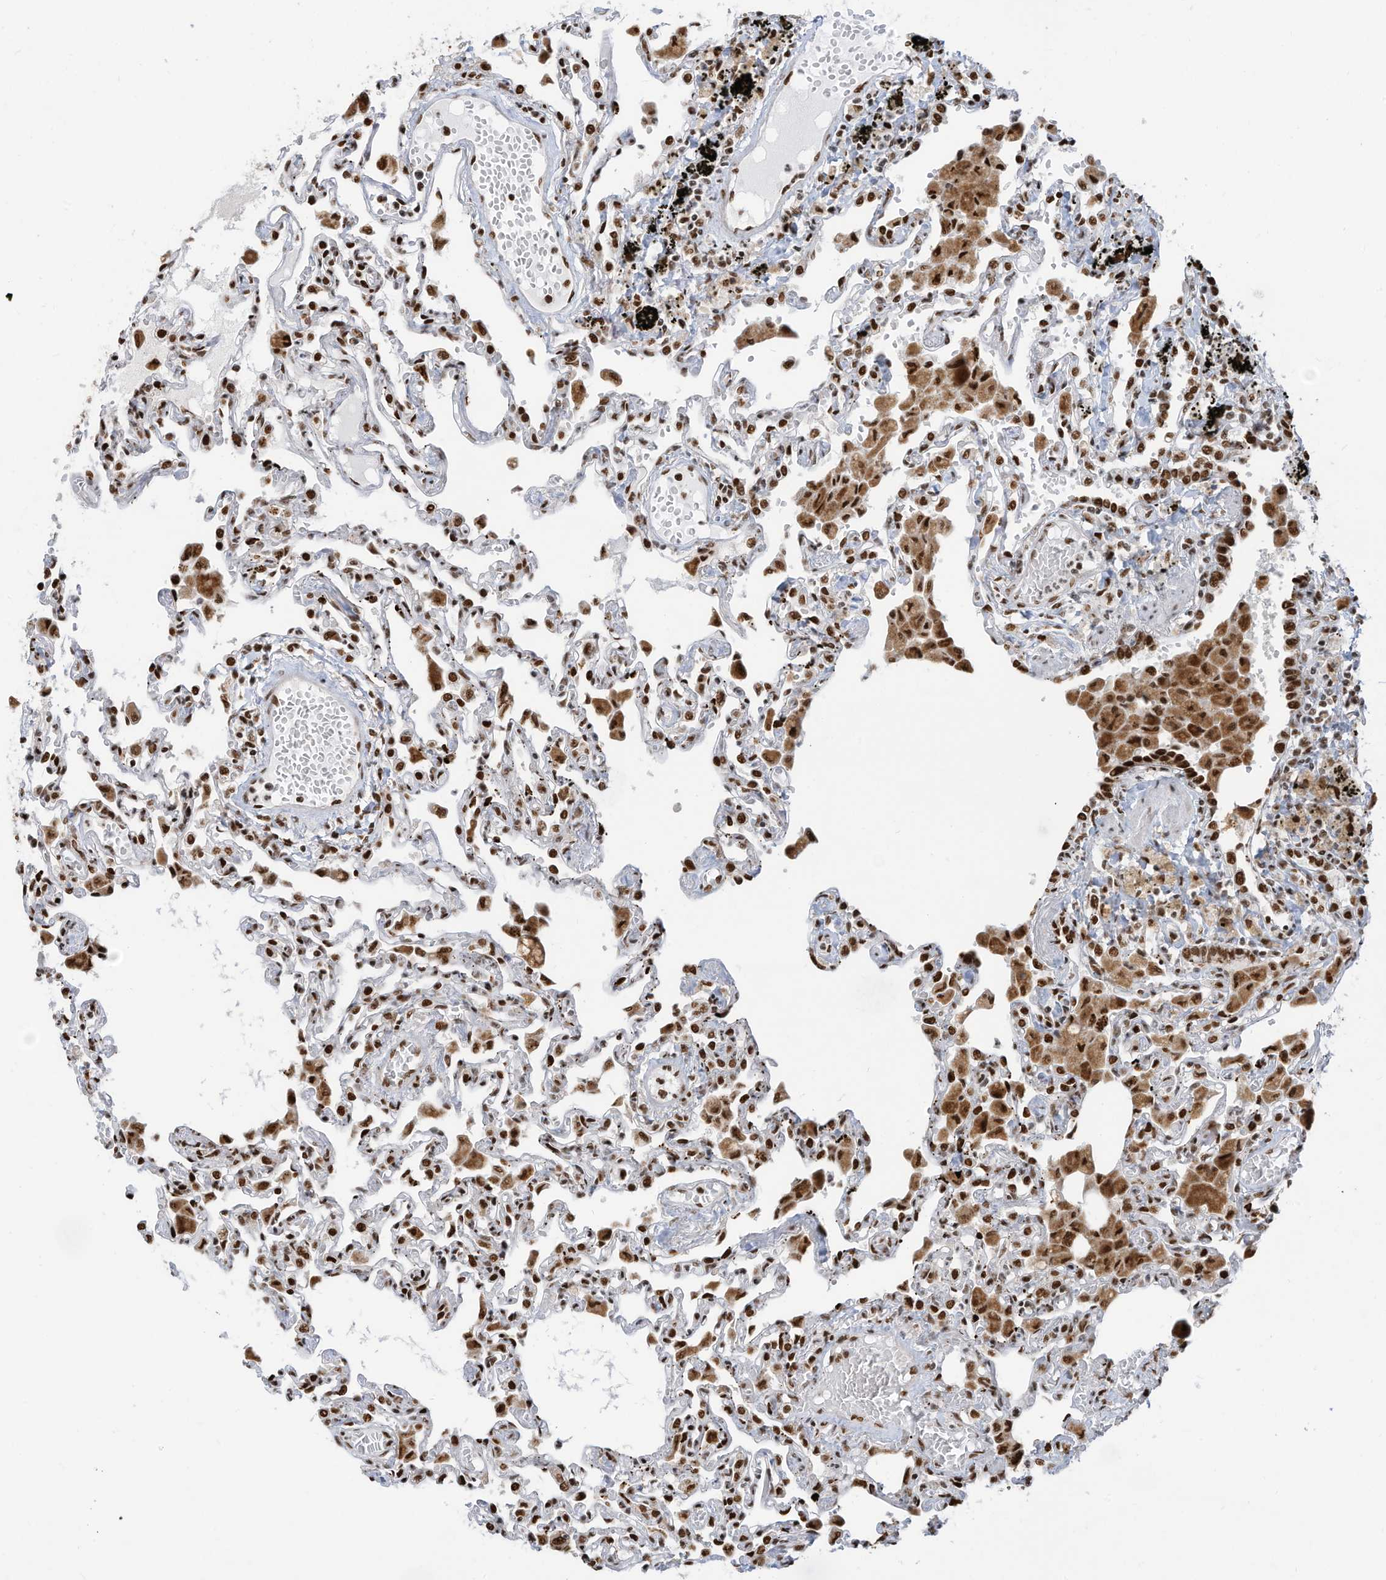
{"staining": {"intensity": "moderate", "quantity": ">75%", "location": "nuclear"}, "tissue": "lung", "cell_type": "Alveolar cells", "image_type": "normal", "snomed": [{"axis": "morphology", "description": "Normal tissue, NOS"}, {"axis": "topography", "description": "Bronchus"}, {"axis": "topography", "description": "Lung"}], "caption": "Alveolar cells exhibit medium levels of moderate nuclear staining in about >75% of cells in unremarkable human lung. The staining is performed using DAB brown chromogen to label protein expression. The nuclei are counter-stained blue using hematoxylin.", "gene": "SAMD15", "patient": {"sex": "female", "age": 49}}